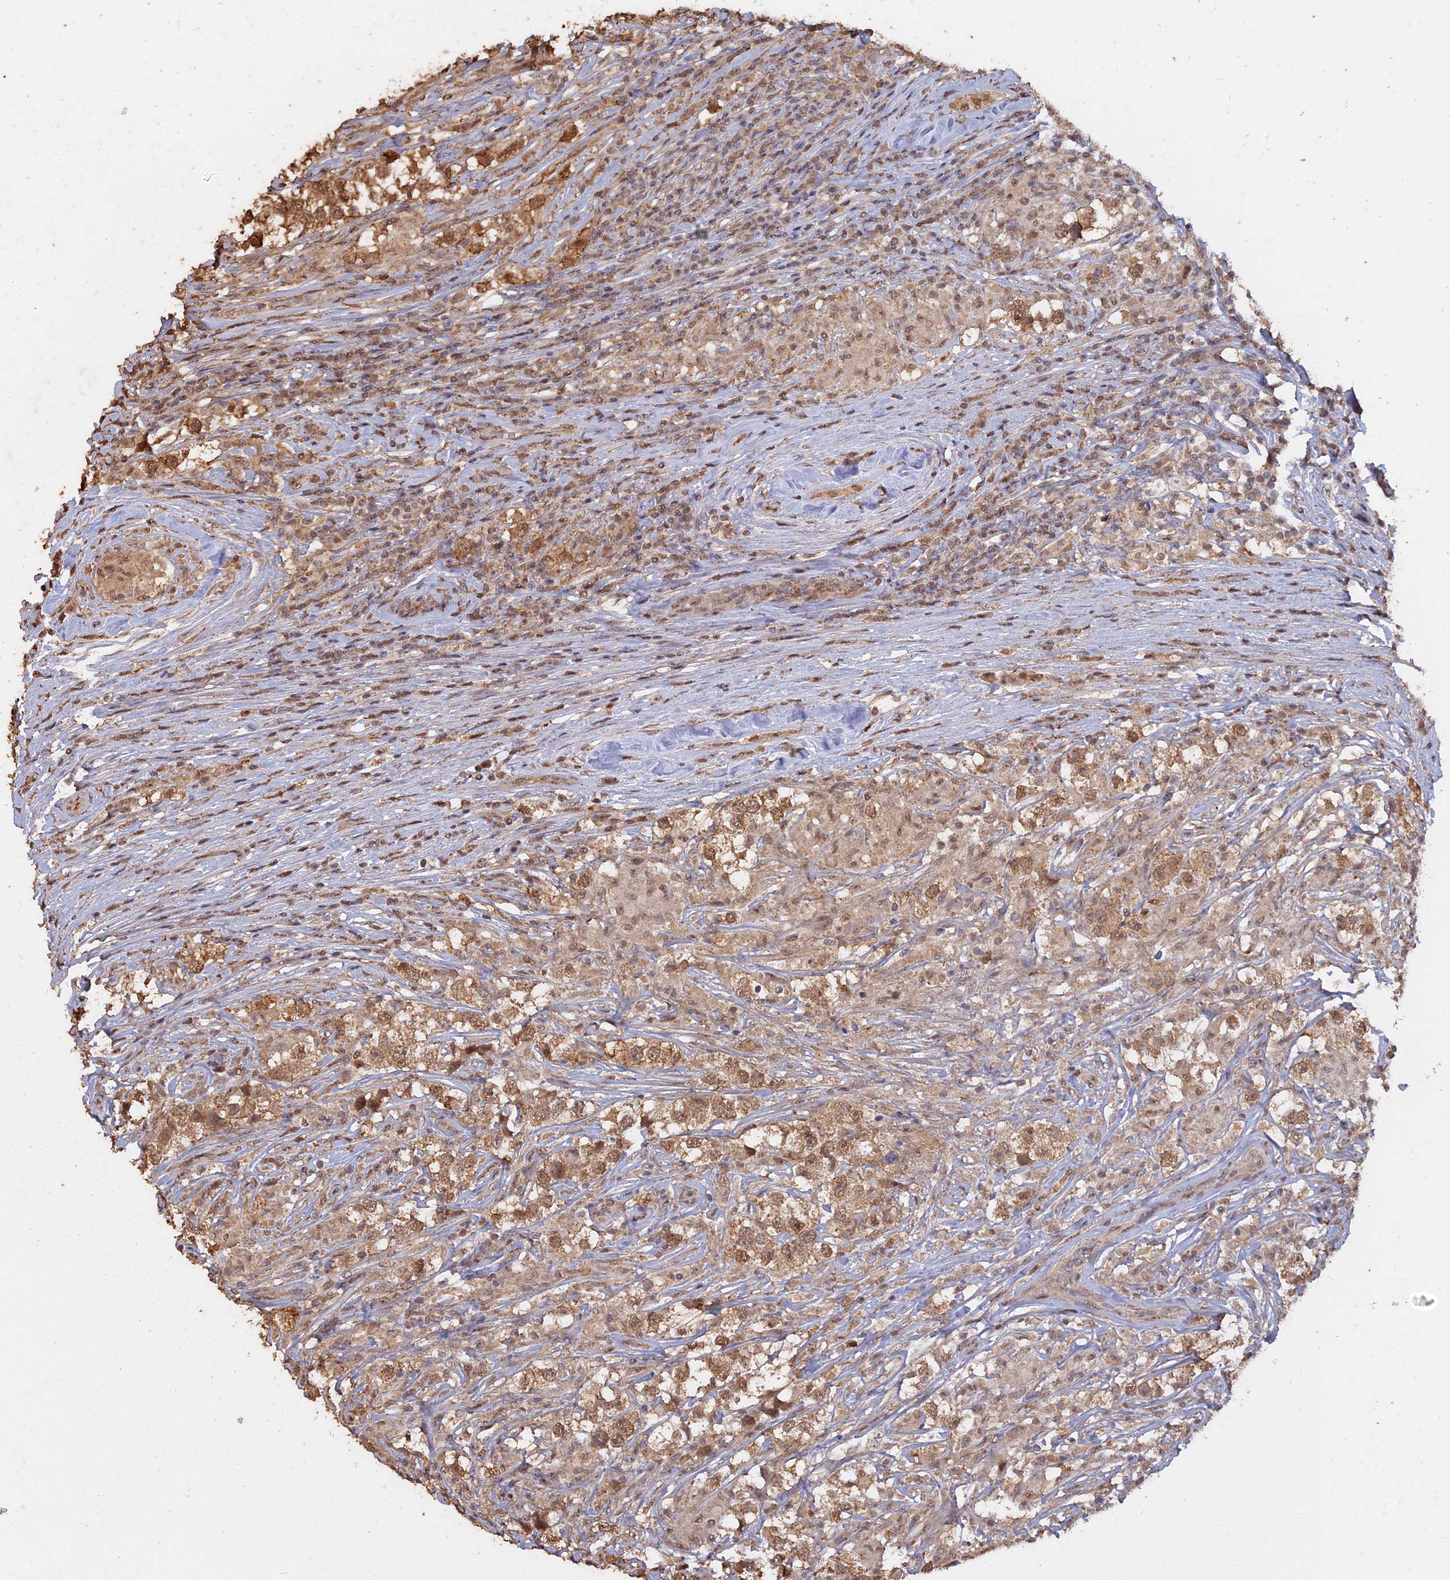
{"staining": {"intensity": "moderate", "quantity": ">75%", "location": "cytoplasmic/membranous,nuclear"}, "tissue": "testis cancer", "cell_type": "Tumor cells", "image_type": "cancer", "snomed": [{"axis": "morphology", "description": "Seminoma, NOS"}, {"axis": "topography", "description": "Testis"}], "caption": "Testis cancer (seminoma) stained for a protein (brown) demonstrates moderate cytoplasmic/membranous and nuclear positive staining in about >75% of tumor cells.", "gene": "PSMC6", "patient": {"sex": "male", "age": 46}}